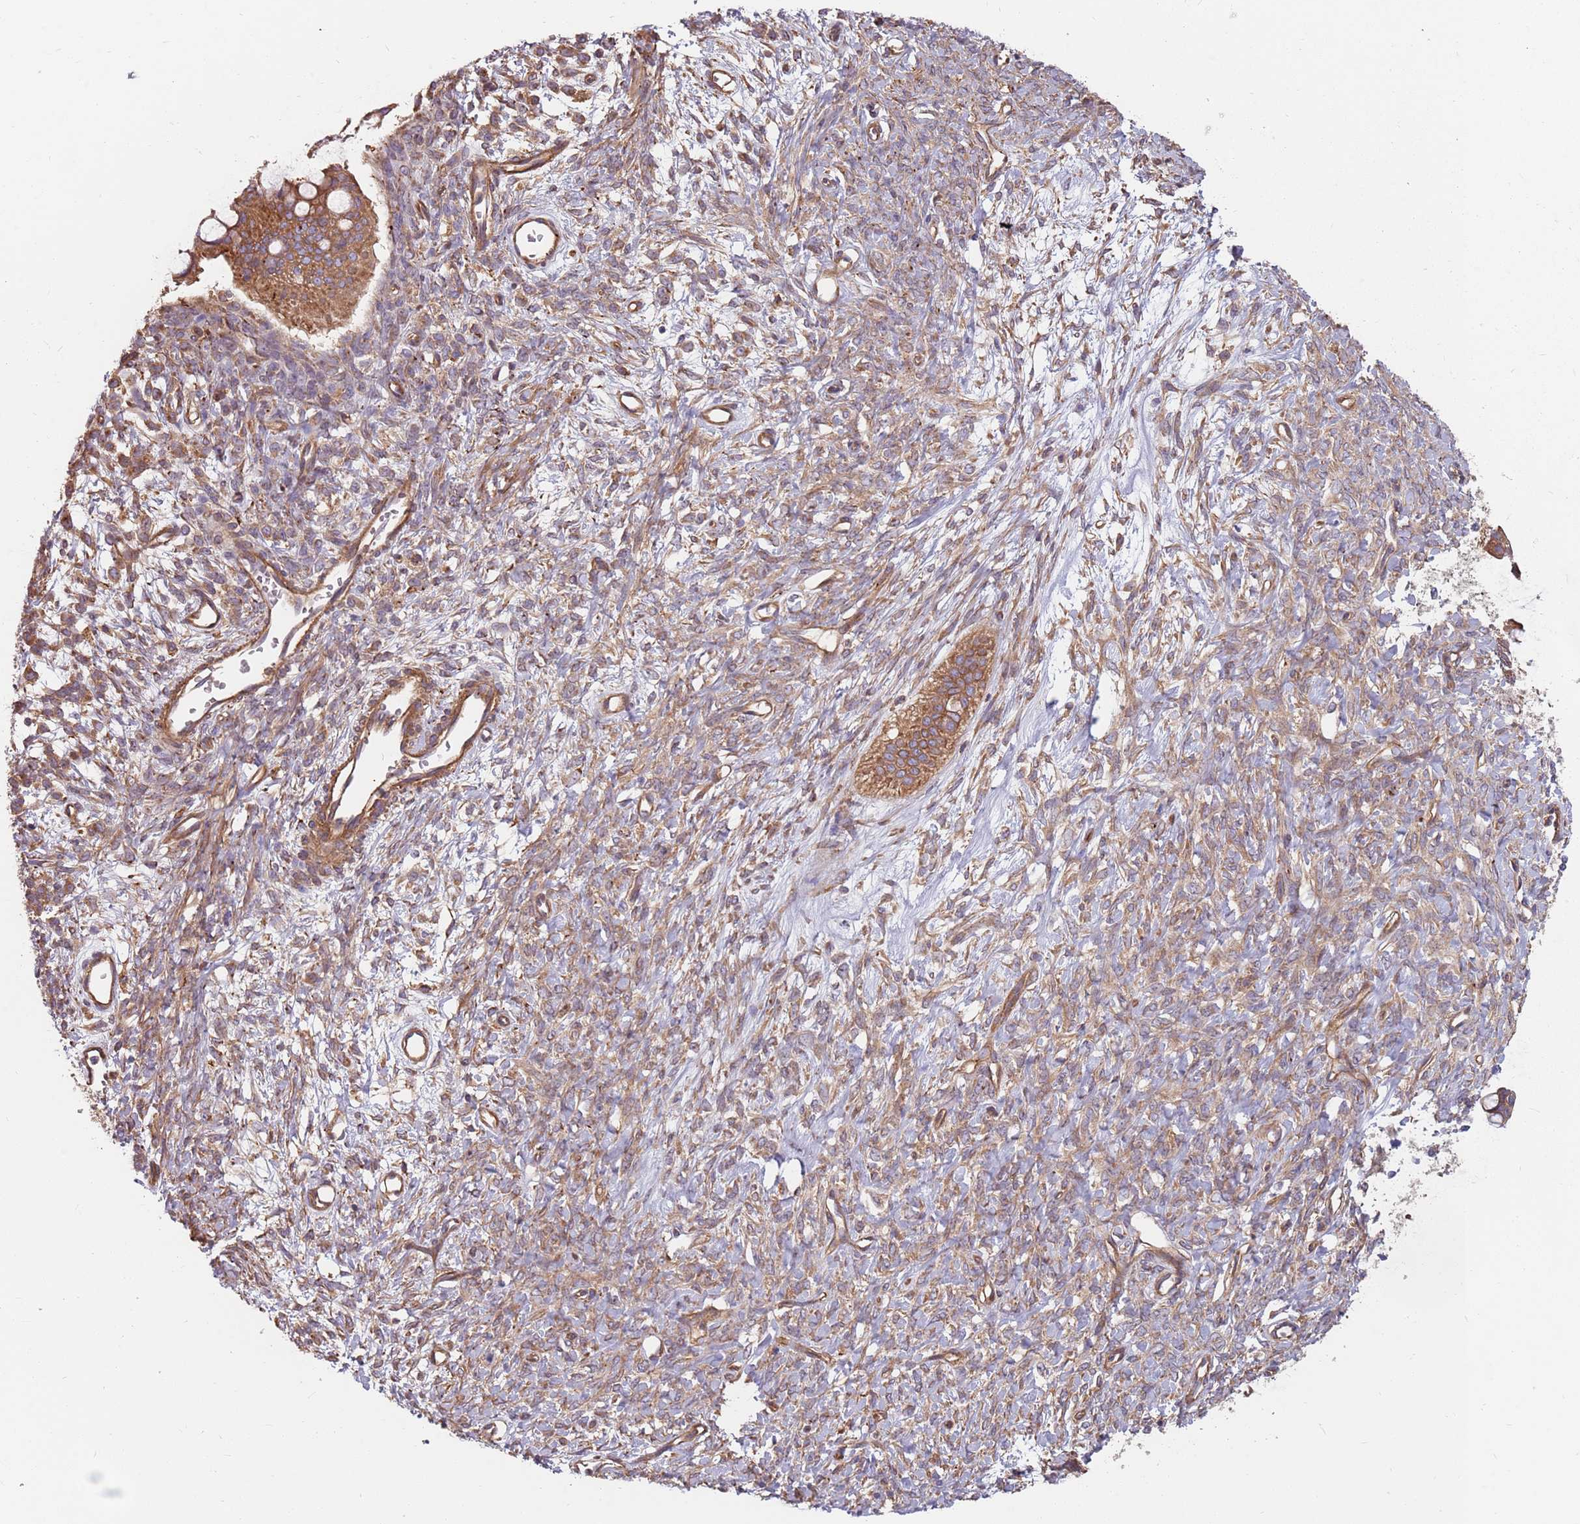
{"staining": {"intensity": "moderate", "quantity": ">75%", "location": "cytoplasmic/membranous"}, "tissue": "ovarian cancer", "cell_type": "Tumor cells", "image_type": "cancer", "snomed": [{"axis": "morphology", "description": "Cystadenocarcinoma, mucinous, NOS"}, {"axis": "topography", "description": "Ovary"}], "caption": "This is an image of IHC staining of ovarian mucinous cystadenocarcinoma, which shows moderate positivity in the cytoplasmic/membranous of tumor cells.", "gene": "SPDL1", "patient": {"sex": "female", "age": 73}}